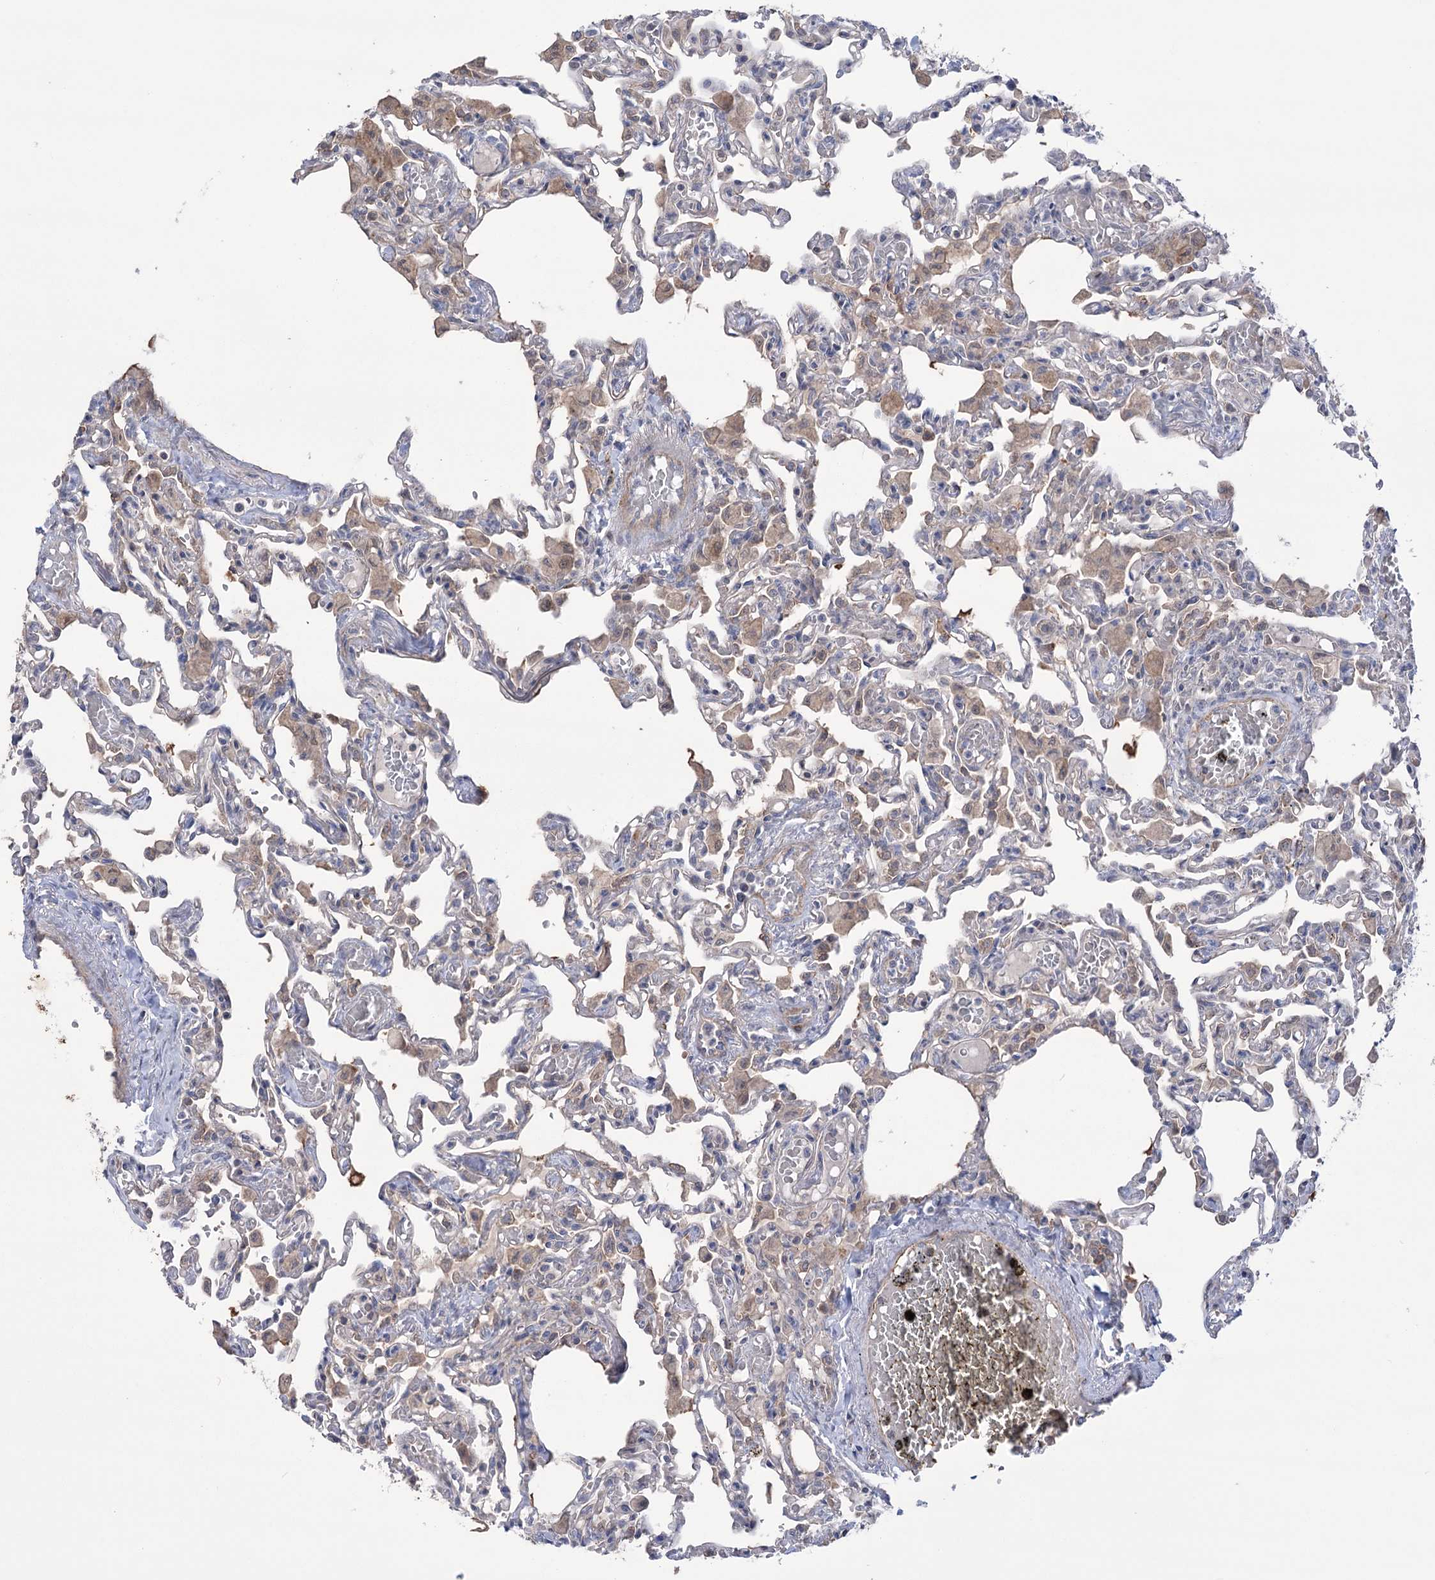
{"staining": {"intensity": "weak", "quantity": "25%-75%", "location": "cytoplasmic/membranous"}, "tissue": "lung", "cell_type": "Alveolar cells", "image_type": "normal", "snomed": [{"axis": "morphology", "description": "Normal tissue, NOS"}, {"axis": "topography", "description": "Bronchus"}, {"axis": "topography", "description": "Lung"}], "caption": "Protein staining of benign lung exhibits weak cytoplasmic/membranous staining in approximately 25%-75% of alveolar cells.", "gene": "TRIM71", "patient": {"sex": "female", "age": 49}}